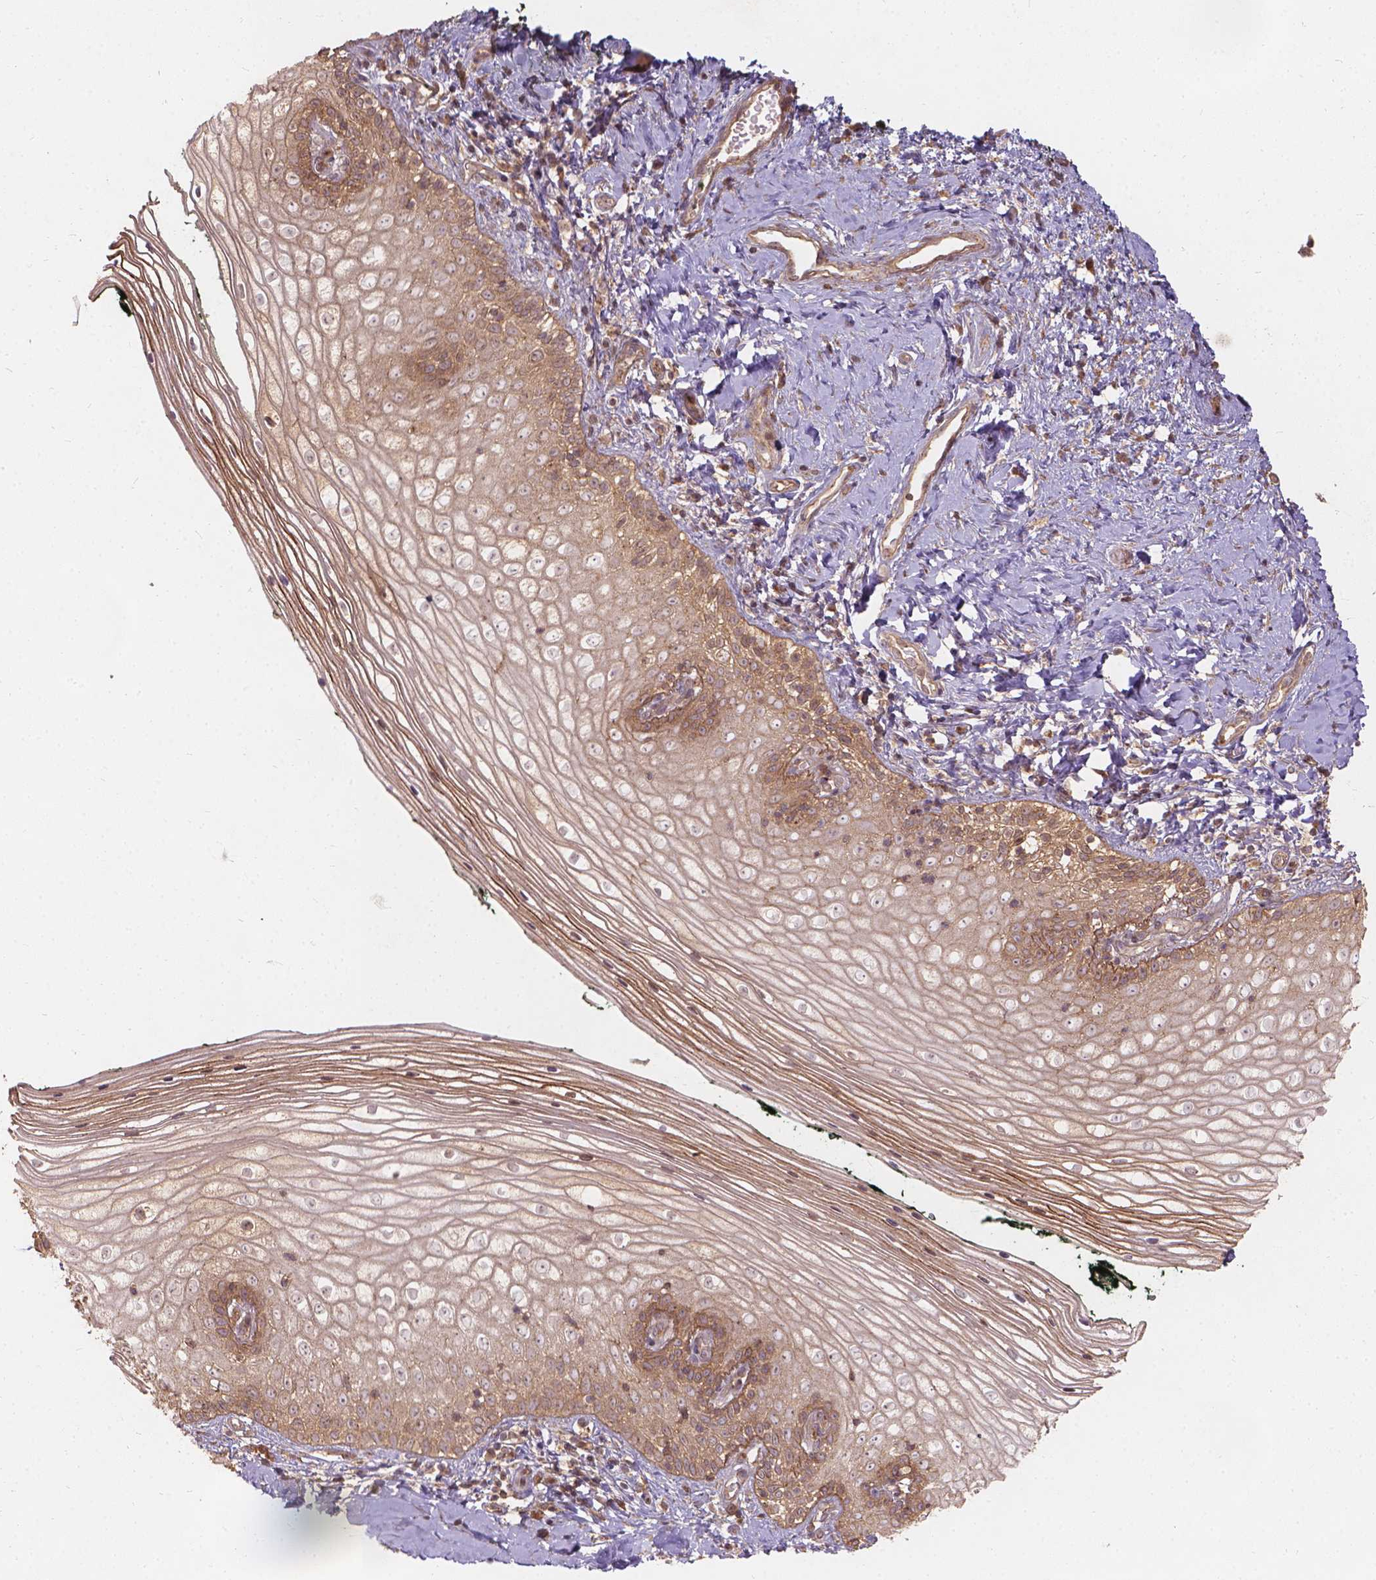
{"staining": {"intensity": "moderate", "quantity": ">75%", "location": "cytoplasmic/membranous"}, "tissue": "vagina", "cell_type": "Squamous epithelial cells", "image_type": "normal", "snomed": [{"axis": "morphology", "description": "Normal tissue, NOS"}, {"axis": "topography", "description": "Vagina"}], "caption": "Immunohistochemical staining of normal human vagina displays moderate cytoplasmic/membranous protein expression in about >75% of squamous epithelial cells.", "gene": "XPR1", "patient": {"sex": "female", "age": 47}}